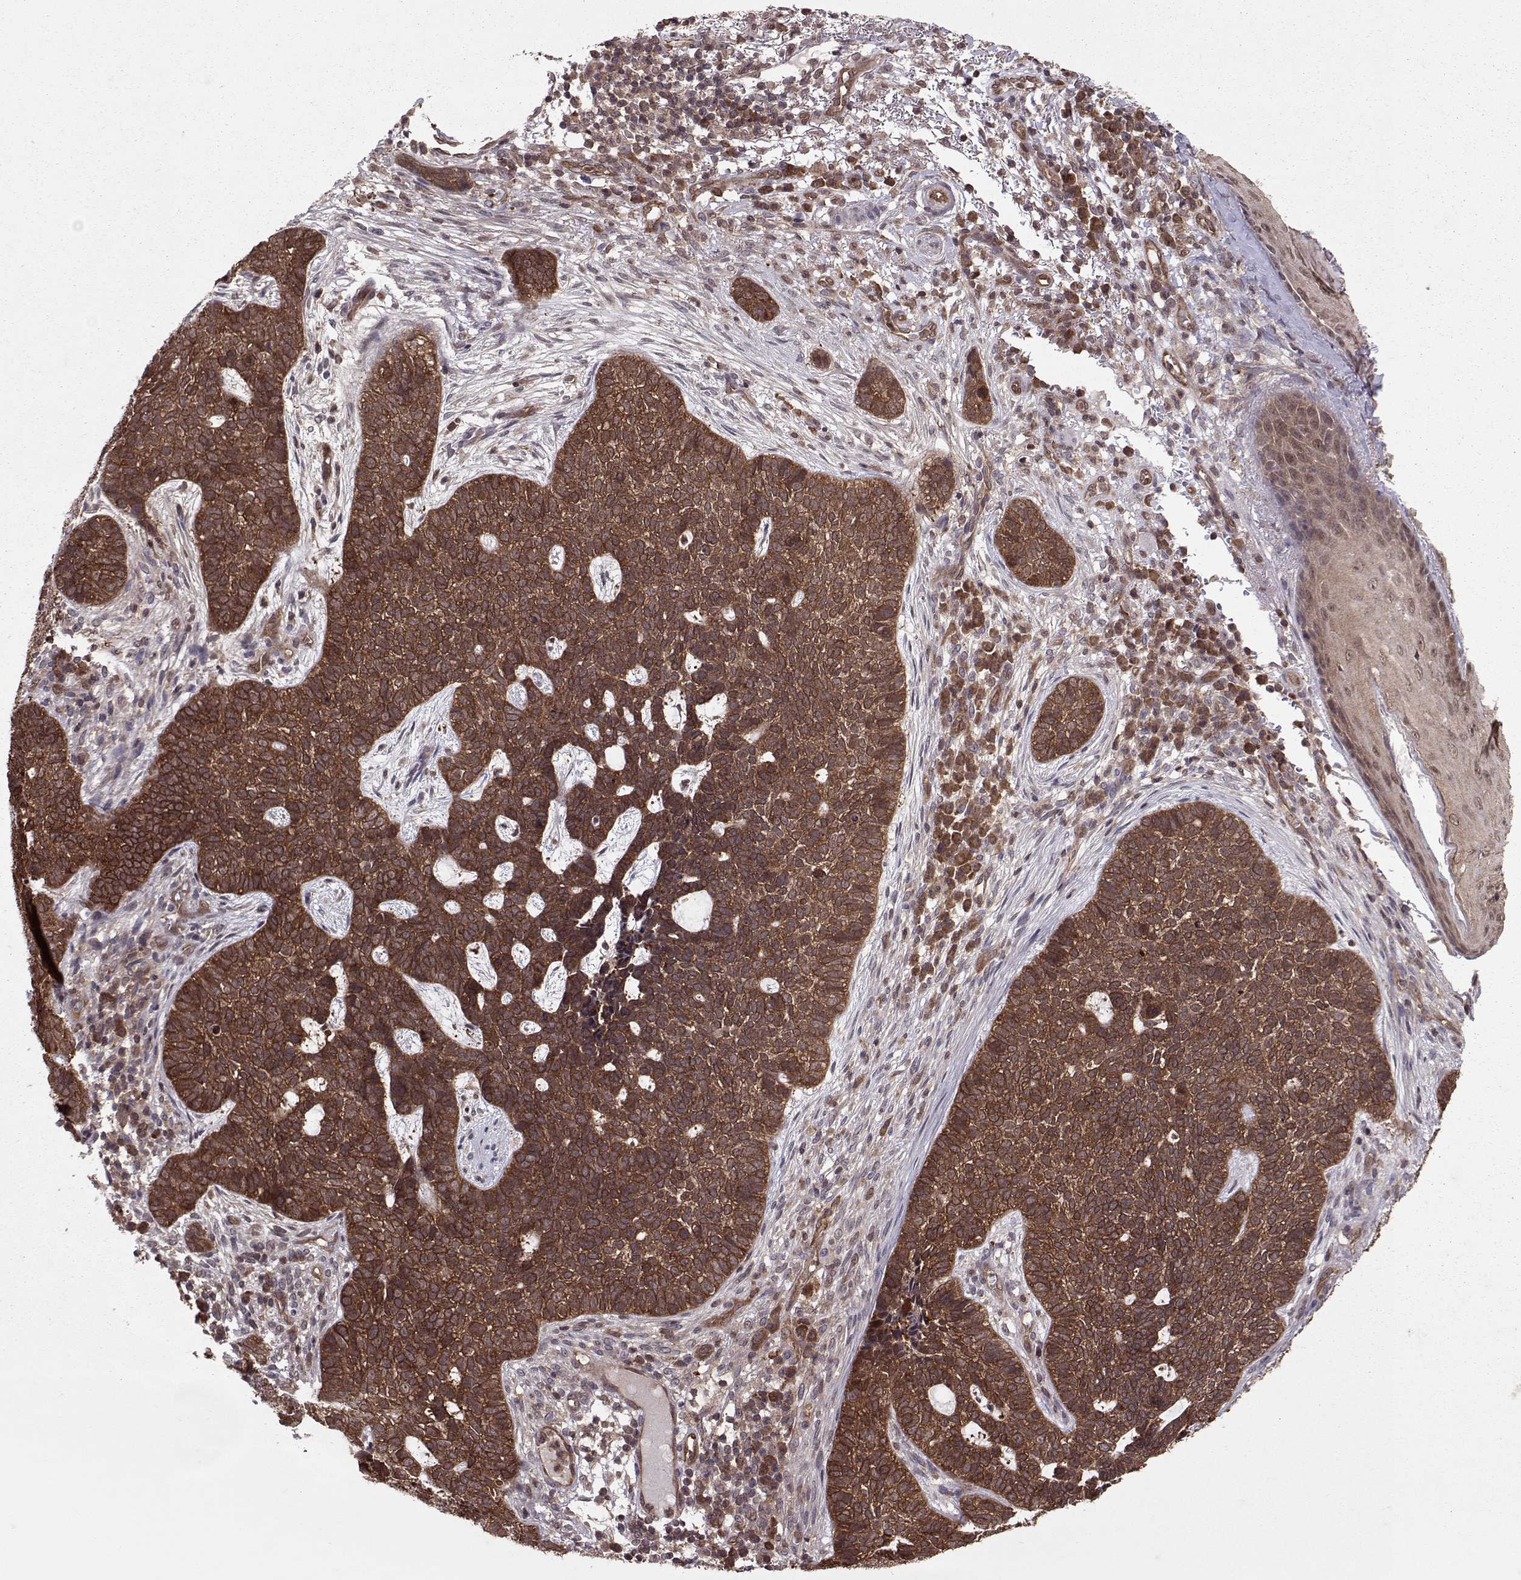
{"staining": {"intensity": "strong", "quantity": ">75%", "location": "cytoplasmic/membranous"}, "tissue": "skin cancer", "cell_type": "Tumor cells", "image_type": "cancer", "snomed": [{"axis": "morphology", "description": "Basal cell carcinoma"}, {"axis": "topography", "description": "Skin"}], "caption": "DAB (3,3'-diaminobenzidine) immunohistochemical staining of human basal cell carcinoma (skin) reveals strong cytoplasmic/membranous protein staining in about >75% of tumor cells.", "gene": "PPP2R2A", "patient": {"sex": "female", "age": 69}}